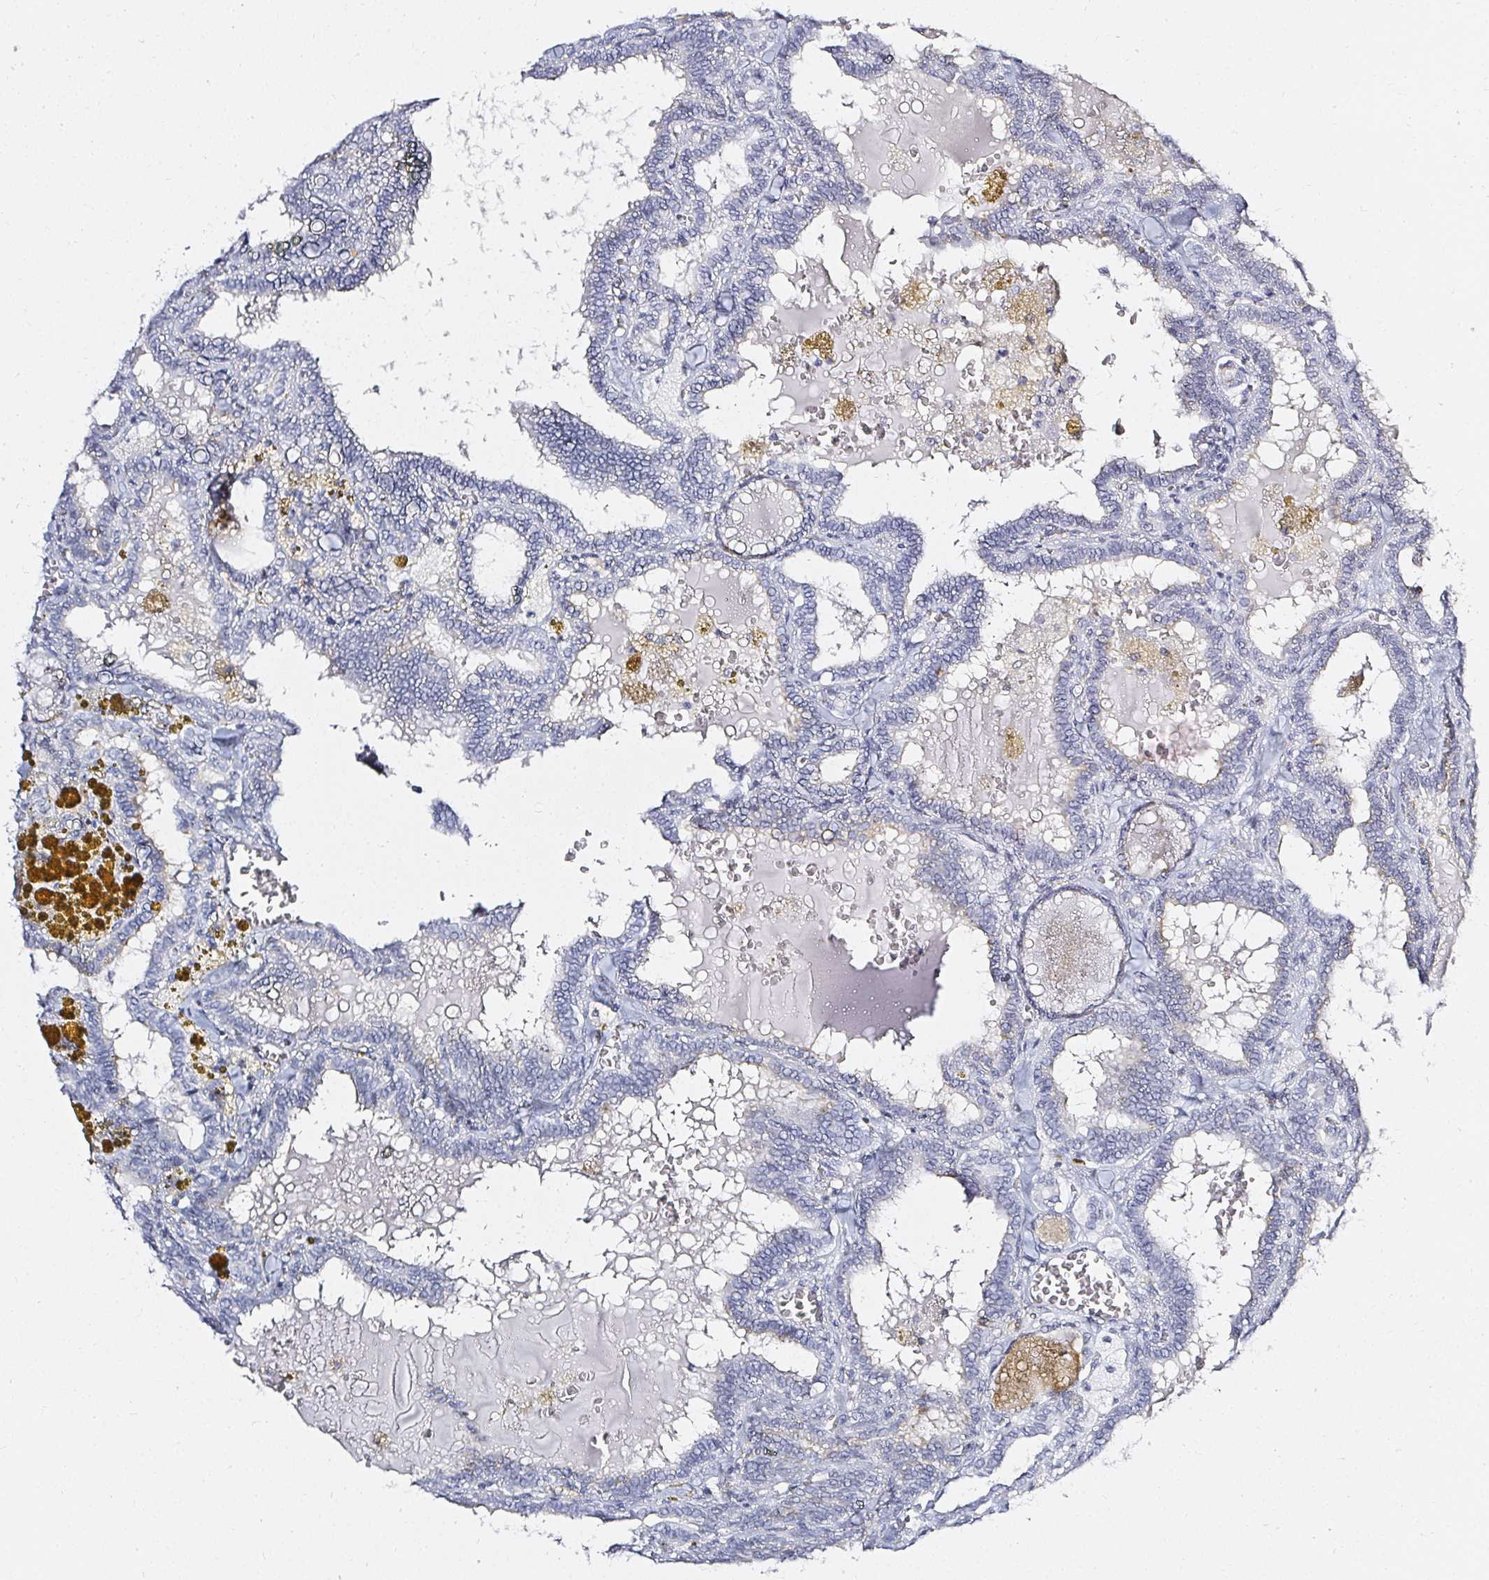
{"staining": {"intensity": "negative", "quantity": "none", "location": "none"}, "tissue": "thyroid cancer", "cell_type": "Tumor cells", "image_type": "cancer", "snomed": [{"axis": "morphology", "description": "Papillary adenocarcinoma, NOS"}, {"axis": "topography", "description": "Thyroid gland"}], "caption": "DAB (3,3'-diaminobenzidine) immunohistochemical staining of papillary adenocarcinoma (thyroid) shows no significant positivity in tumor cells. (DAB (3,3'-diaminobenzidine) immunohistochemistry visualized using brightfield microscopy, high magnification).", "gene": "ACAN", "patient": {"sex": "female", "age": 39}}